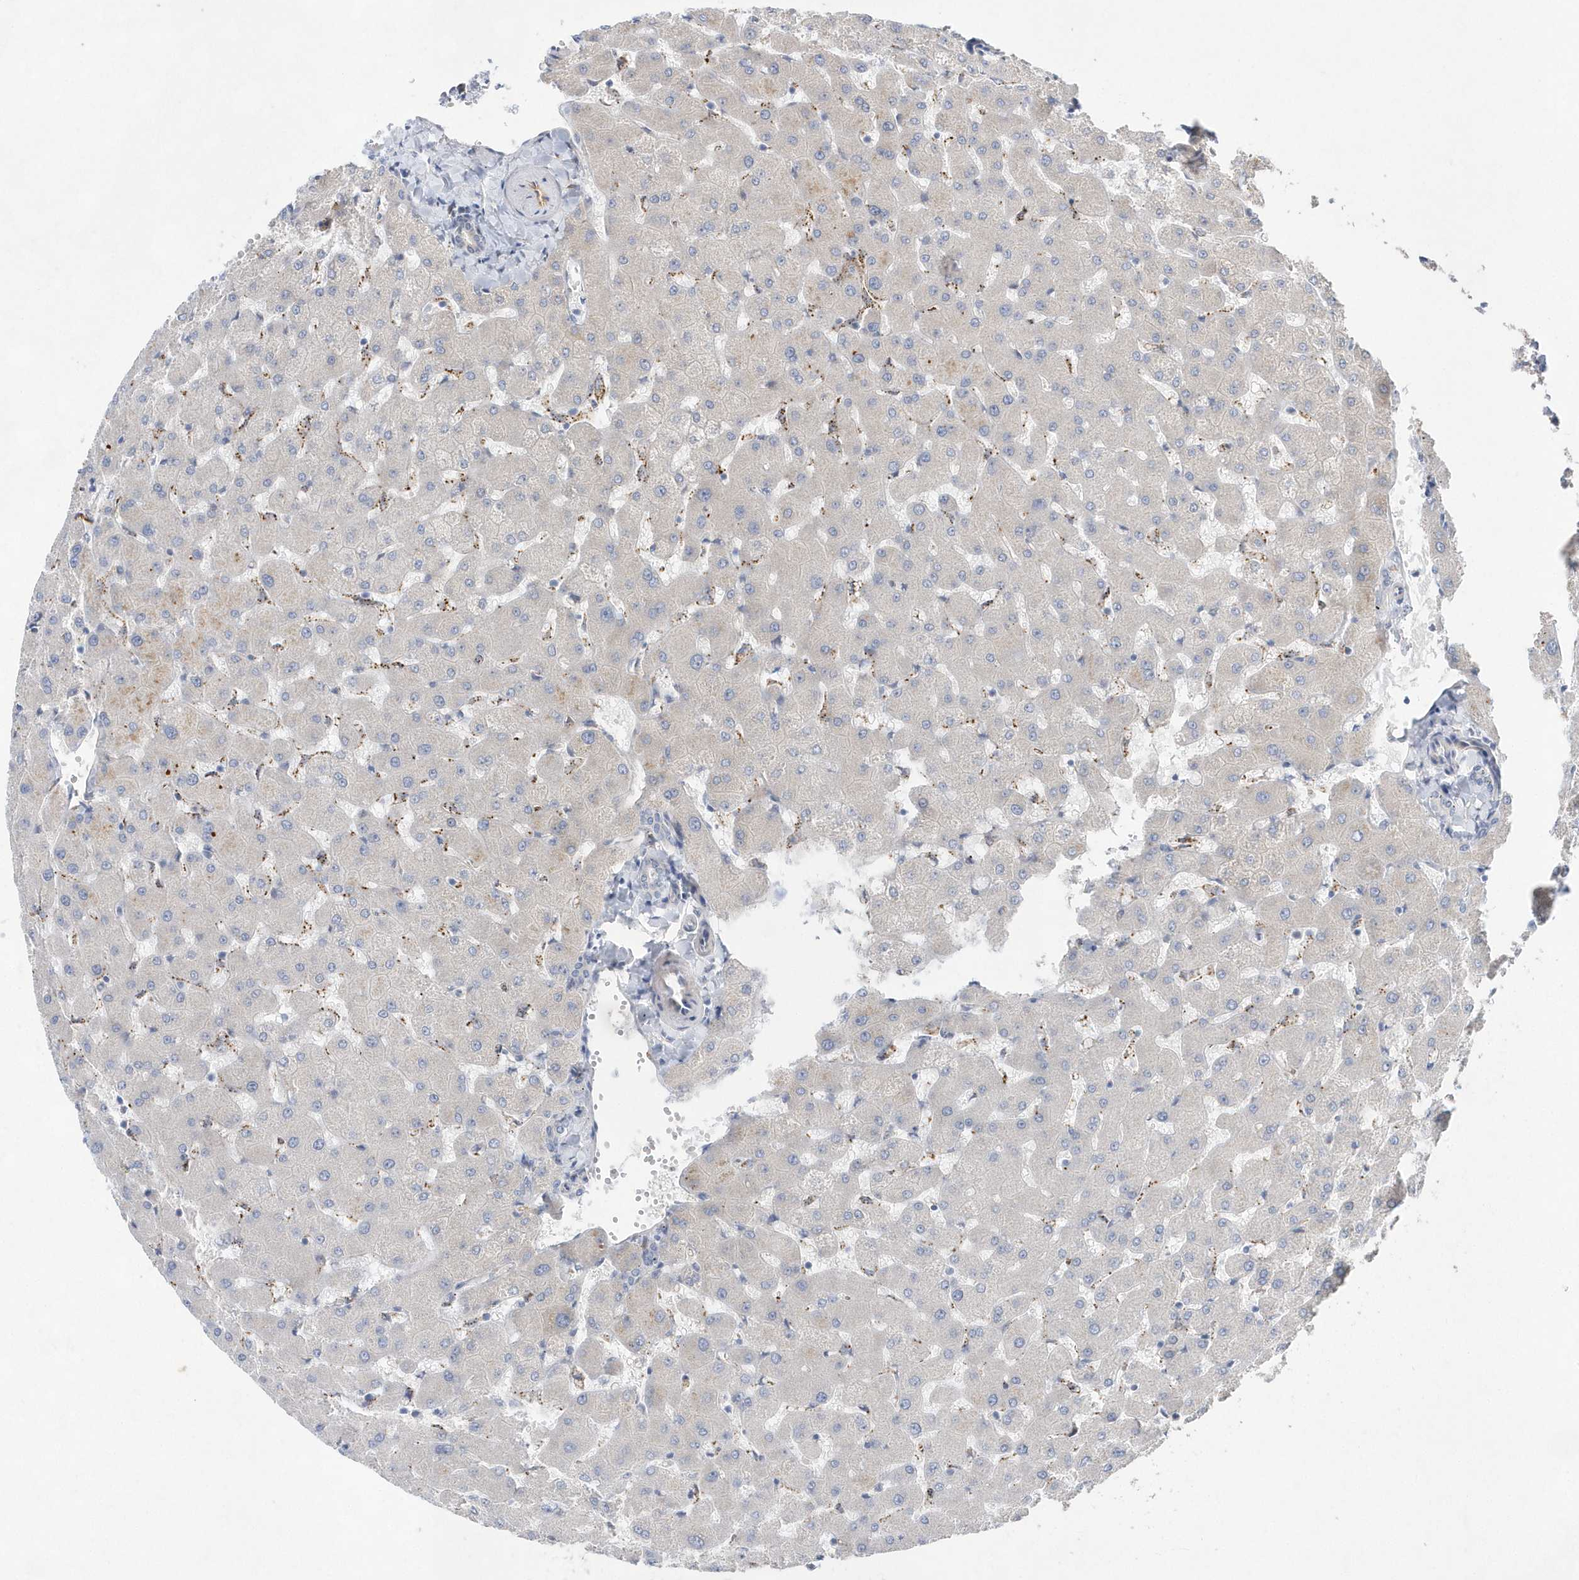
{"staining": {"intensity": "negative", "quantity": "none", "location": "none"}, "tissue": "liver", "cell_type": "Cholangiocytes", "image_type": "normal", "snomed": [{"axis": "morphology", "description": "Normal tissue, NOS"}, {"axis": "topography", "description": "Liver"}], "caption": "Human liver stained for a protein using immunohistochemistry displays no expression in cholangiocytes.", "gene": "TMEM132B", "patient": {"sex": "female", "age": 63}}